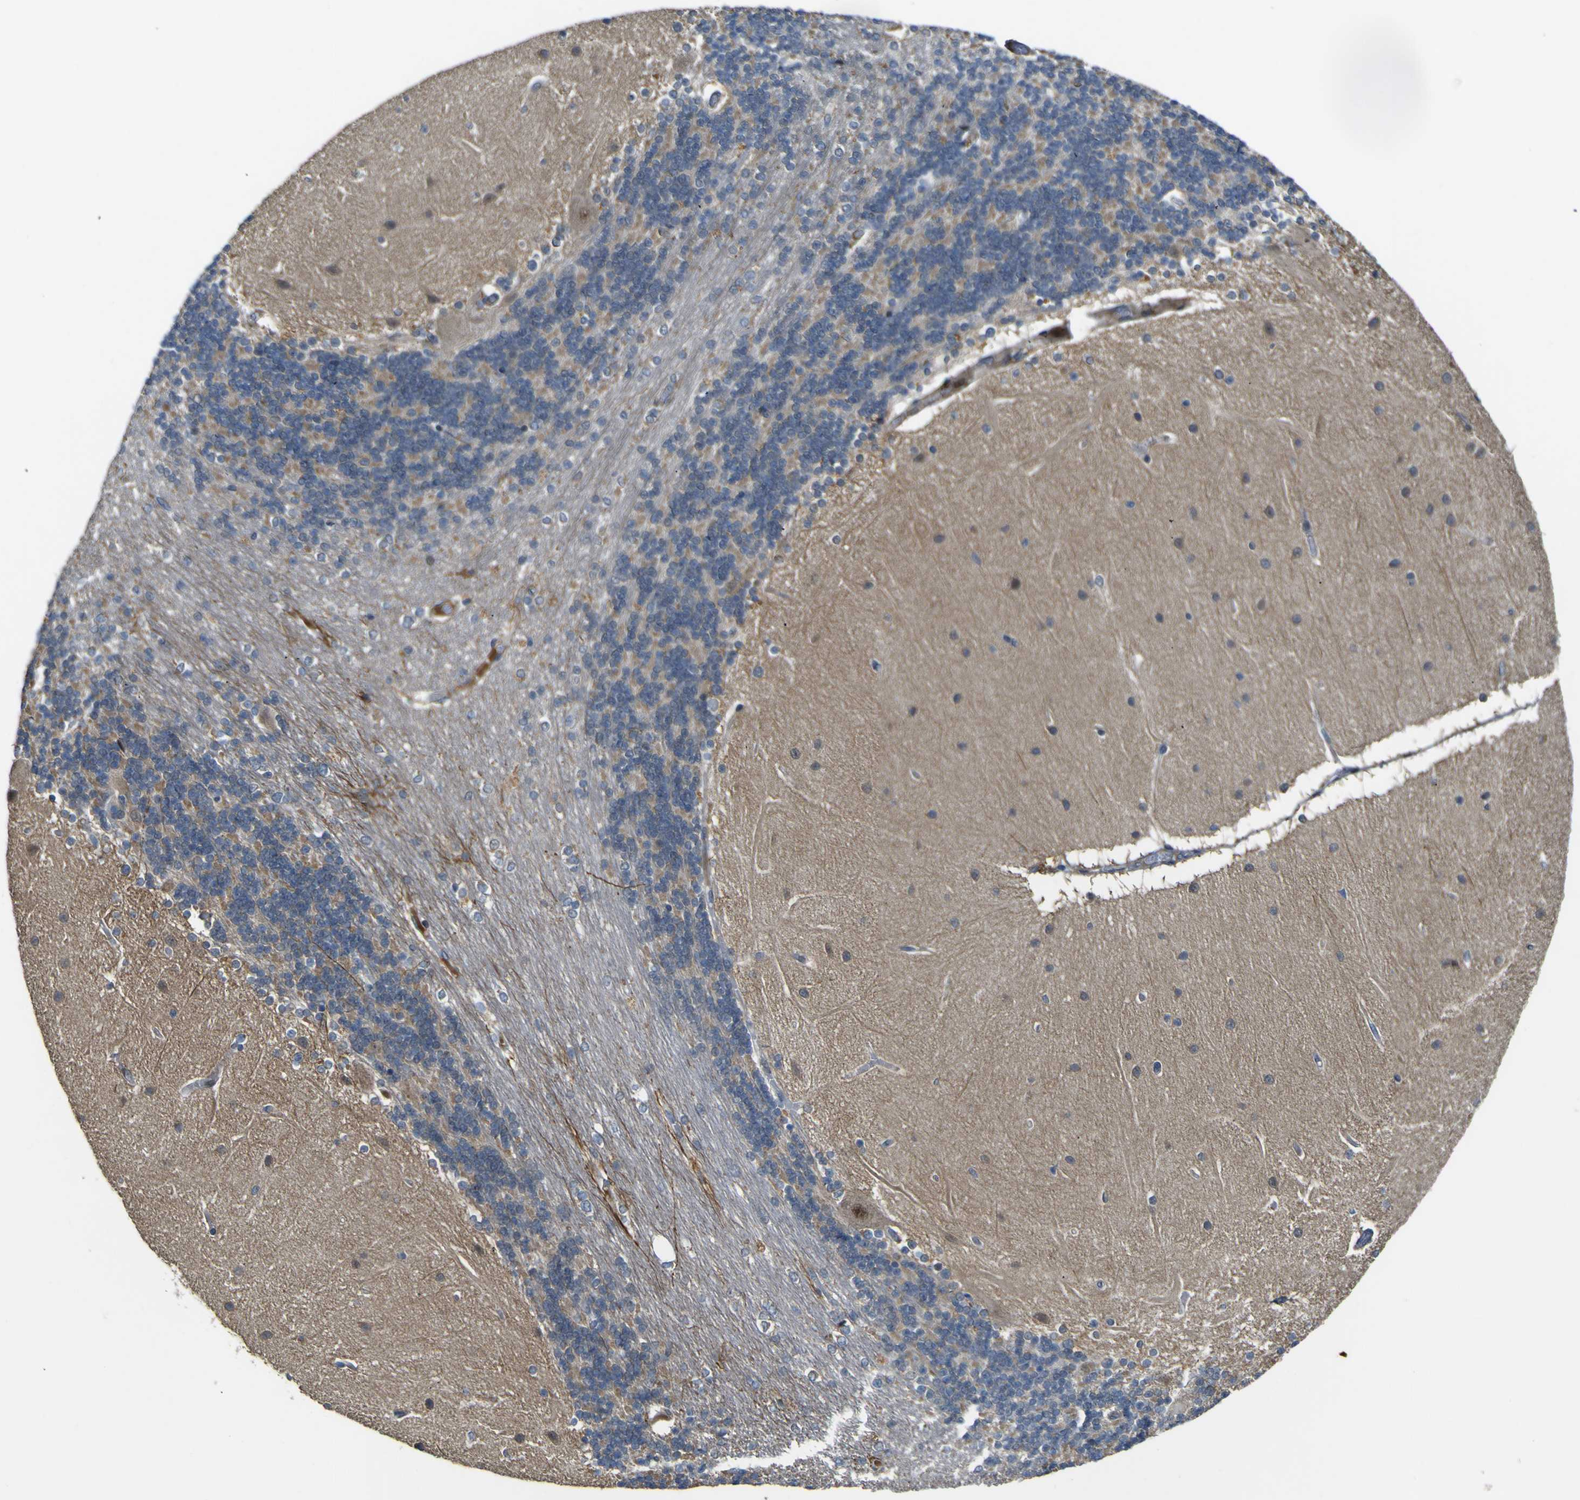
{"staining": {"intensity": "moderate", "quantity": ">75%", "location": "cytoplasmic/membranous"}, "tissue": "cerebellum", "cell_type": "Cells in granular layer", "image_type": "normal", "snomed": [{"axis": "morphology", "description": "Normal tissue, NOS"}, {"axis": "topography", "description": "Cerebellum"}], "caption": "Protein expression by immunohistochemistry shows moderate cytoplasmic/membranous positivity in approximately >75% of cells in granular layer in unremarkable cerebellum.", "gene": "LBHD1", "patient": {"sex": "female", "age": 54}}